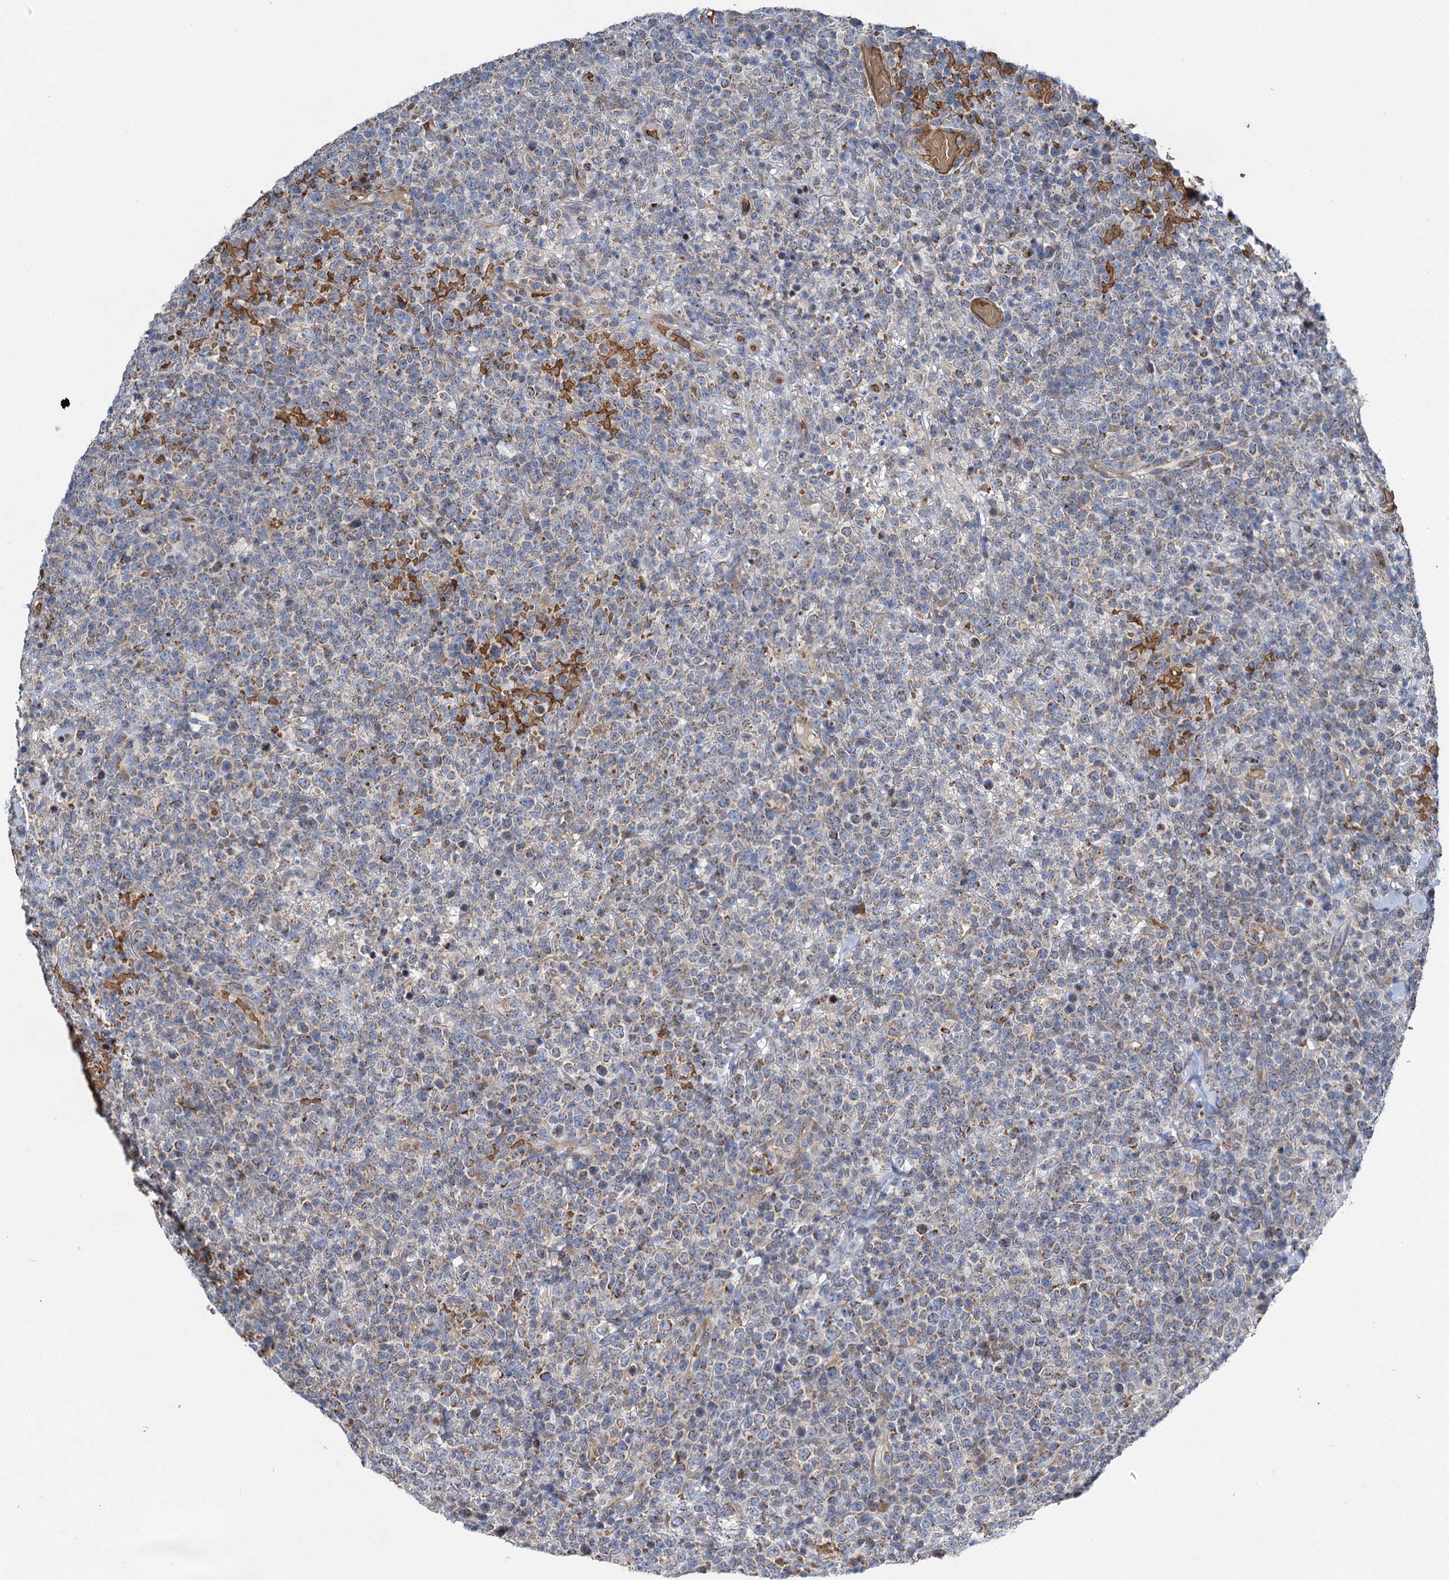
{"staining": {"intensity": "negative", "quantity": "none", "location": "none"}, "tissue": "lymphoma", "cell_type": "Tumor cells", "image_type": "cancer", "snomed": [{"axis": "morphology", "description": "Malignant lymphoma, non-Hodgkin's type, High grade"}, {"axis": "topography", "description": "Colon"}], "caption": "Immunohistochemical staining of lymphoma demonstrates no significant staining in tumor cells.", "gene": "BCS1L", "patient": {"sex": "female", "age": 53}}